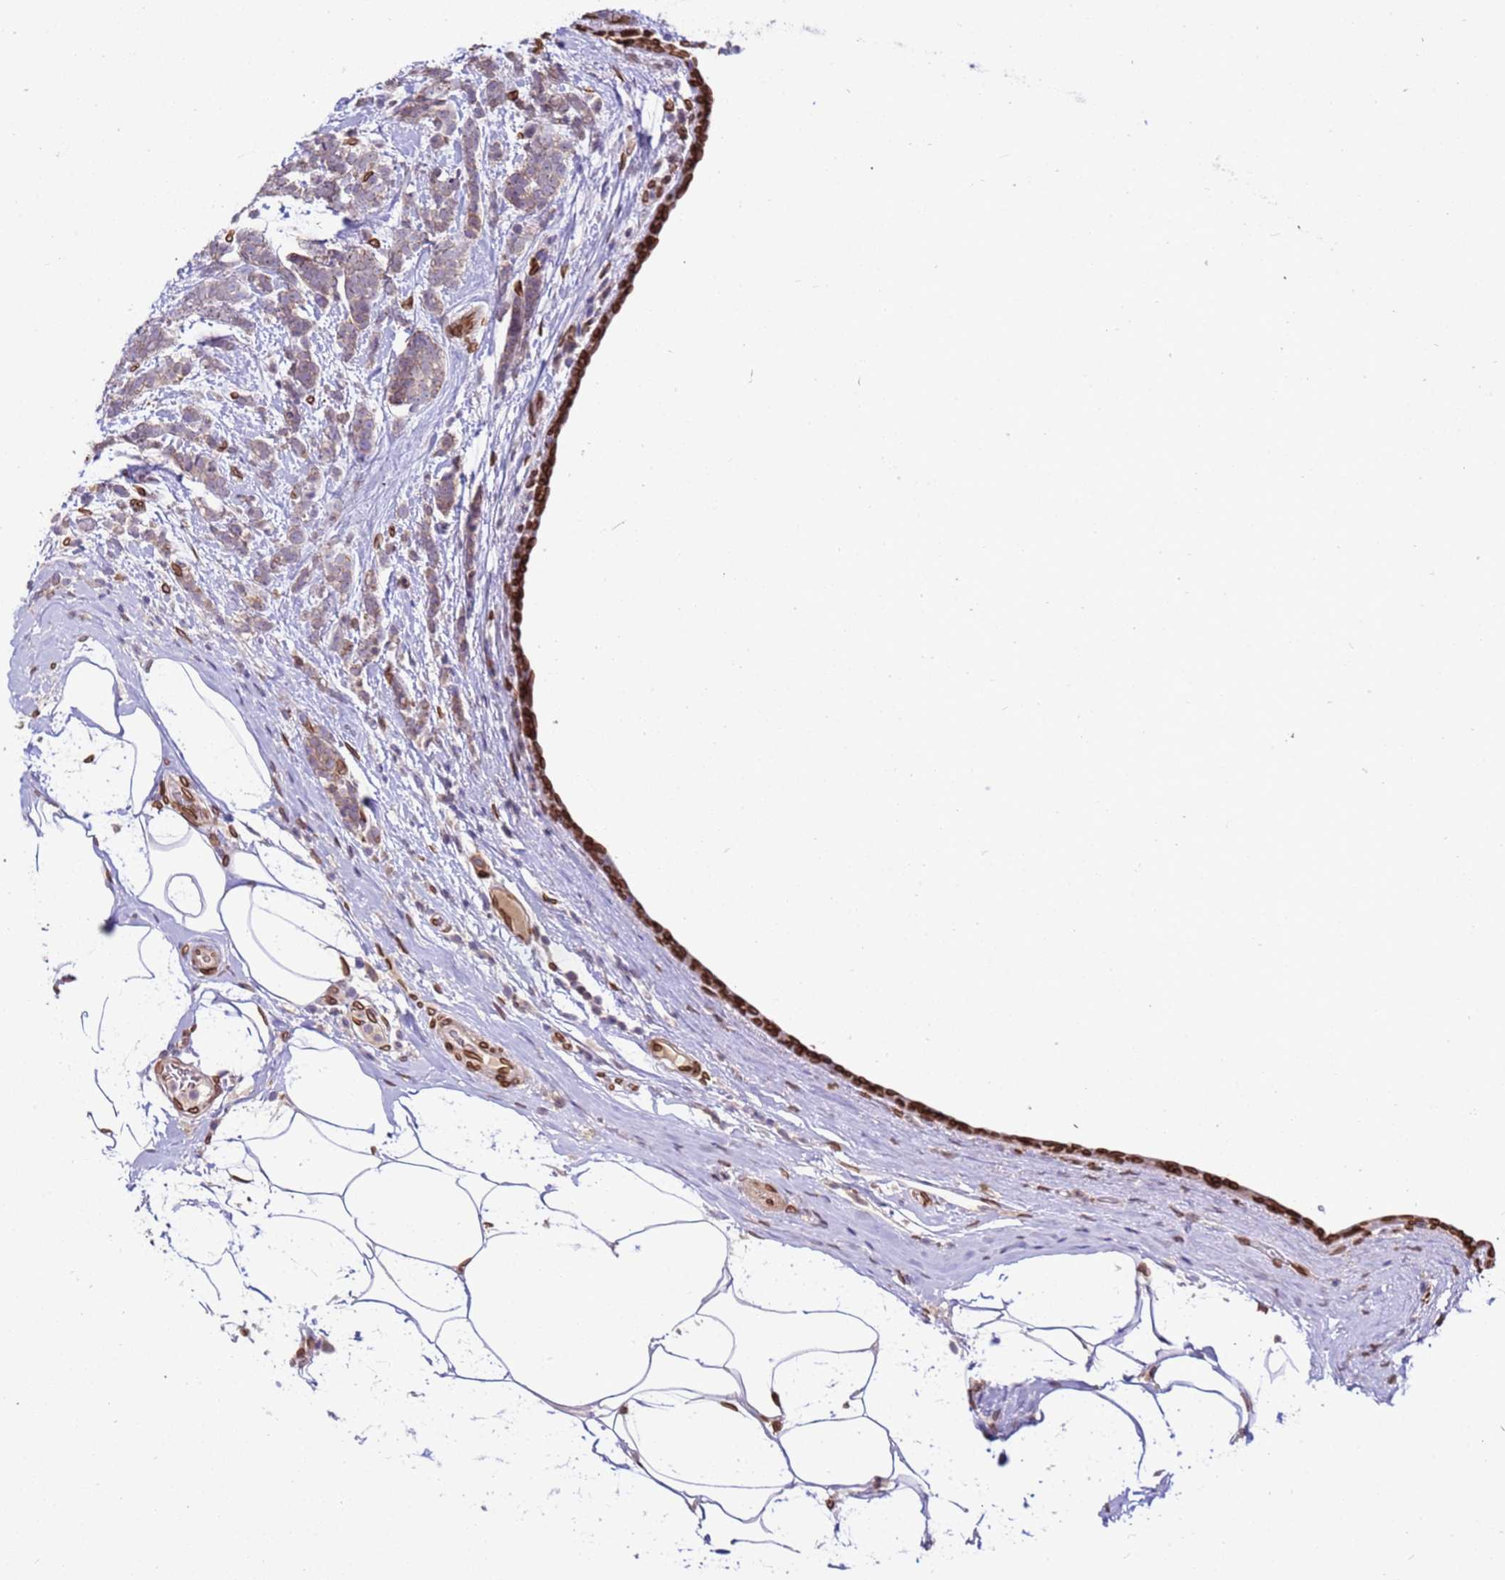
{"staining": {"intensity": "weak", "quantity": "25%-75%", "location": "cytoplasmic/membranous,nuclear"}, "tissue": "breast cancer", "cell_type": "Tumor cells", "image_type": "cancer", "snomed": [{"axis": "morphology", "description": "Lobular carcinoma"}, {"axis": "topography", "description": "Breast"}], "caption": "The immunohistochemical stain shows weak cytoplasmic/membranous and nuclear staining in tumor cells of lobular carcinoma (breast) tissue.", "gene": "TMEM47", "patient": {"sex": "female", "age": 58}}